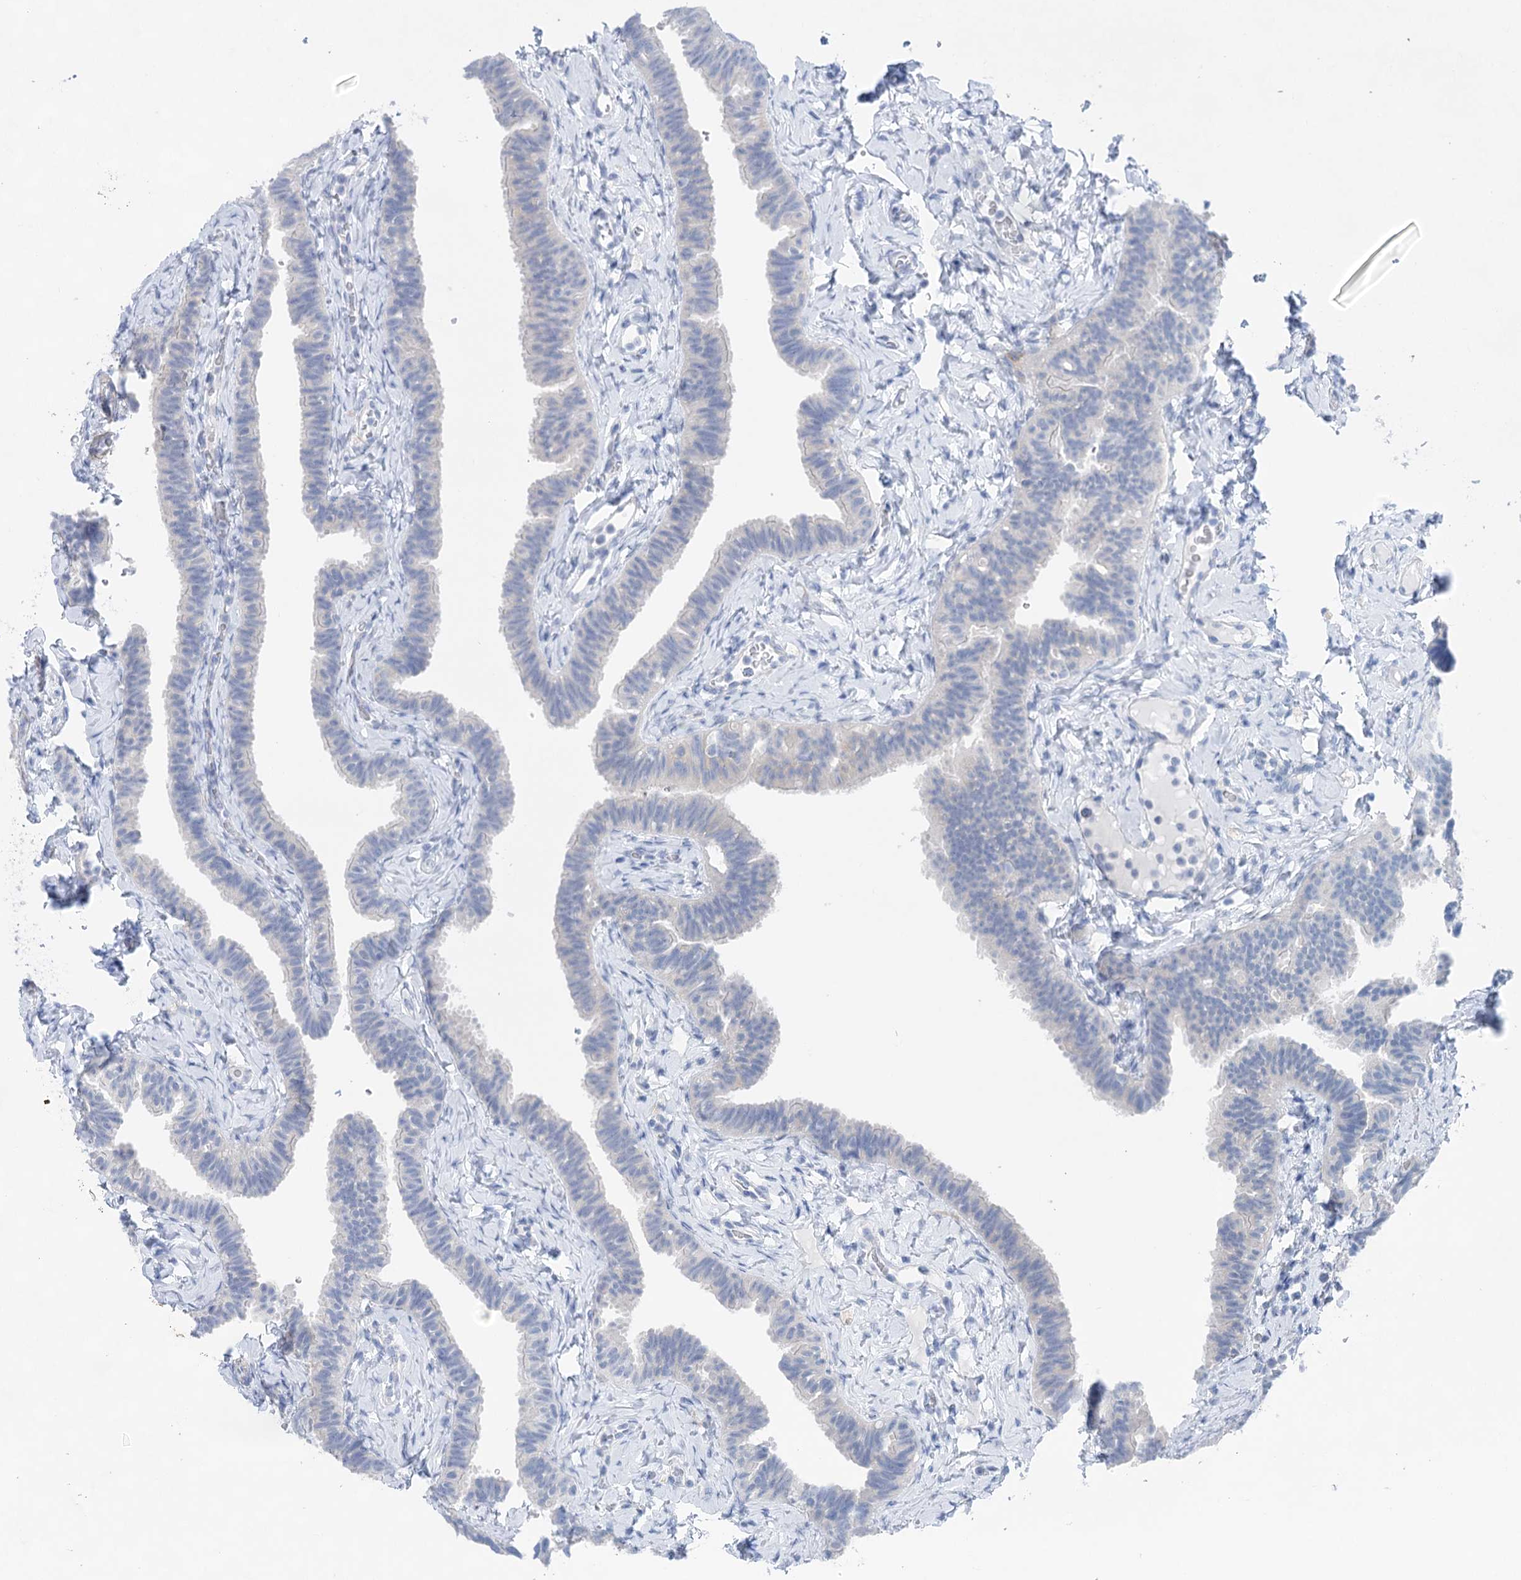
{"staining": {"intensity": "weak", "quantity": "<25%", "location": "cytoplasmic/membranous"}, "tissue": "fallopian tube", "cell_type": "Glandular cells", "image_type": "normal", "snomed": [{"axis": "morphology", "description": "Normal tissue, NOS"}, {"axis": "topography", "description": "Fallopian tube"}], "caption": "This is a image of immunohistochemistry (IHC) staining of benign fallopian tube, which shows no staining in glandular cells. The staining was performed using DAB to visualize the protein expression in brown, while the nuclei were stained in blue with hematoxylin (Magnification: 20x).", "gene": "LALBA", "patient": {"sex": "female", "age": 65}}